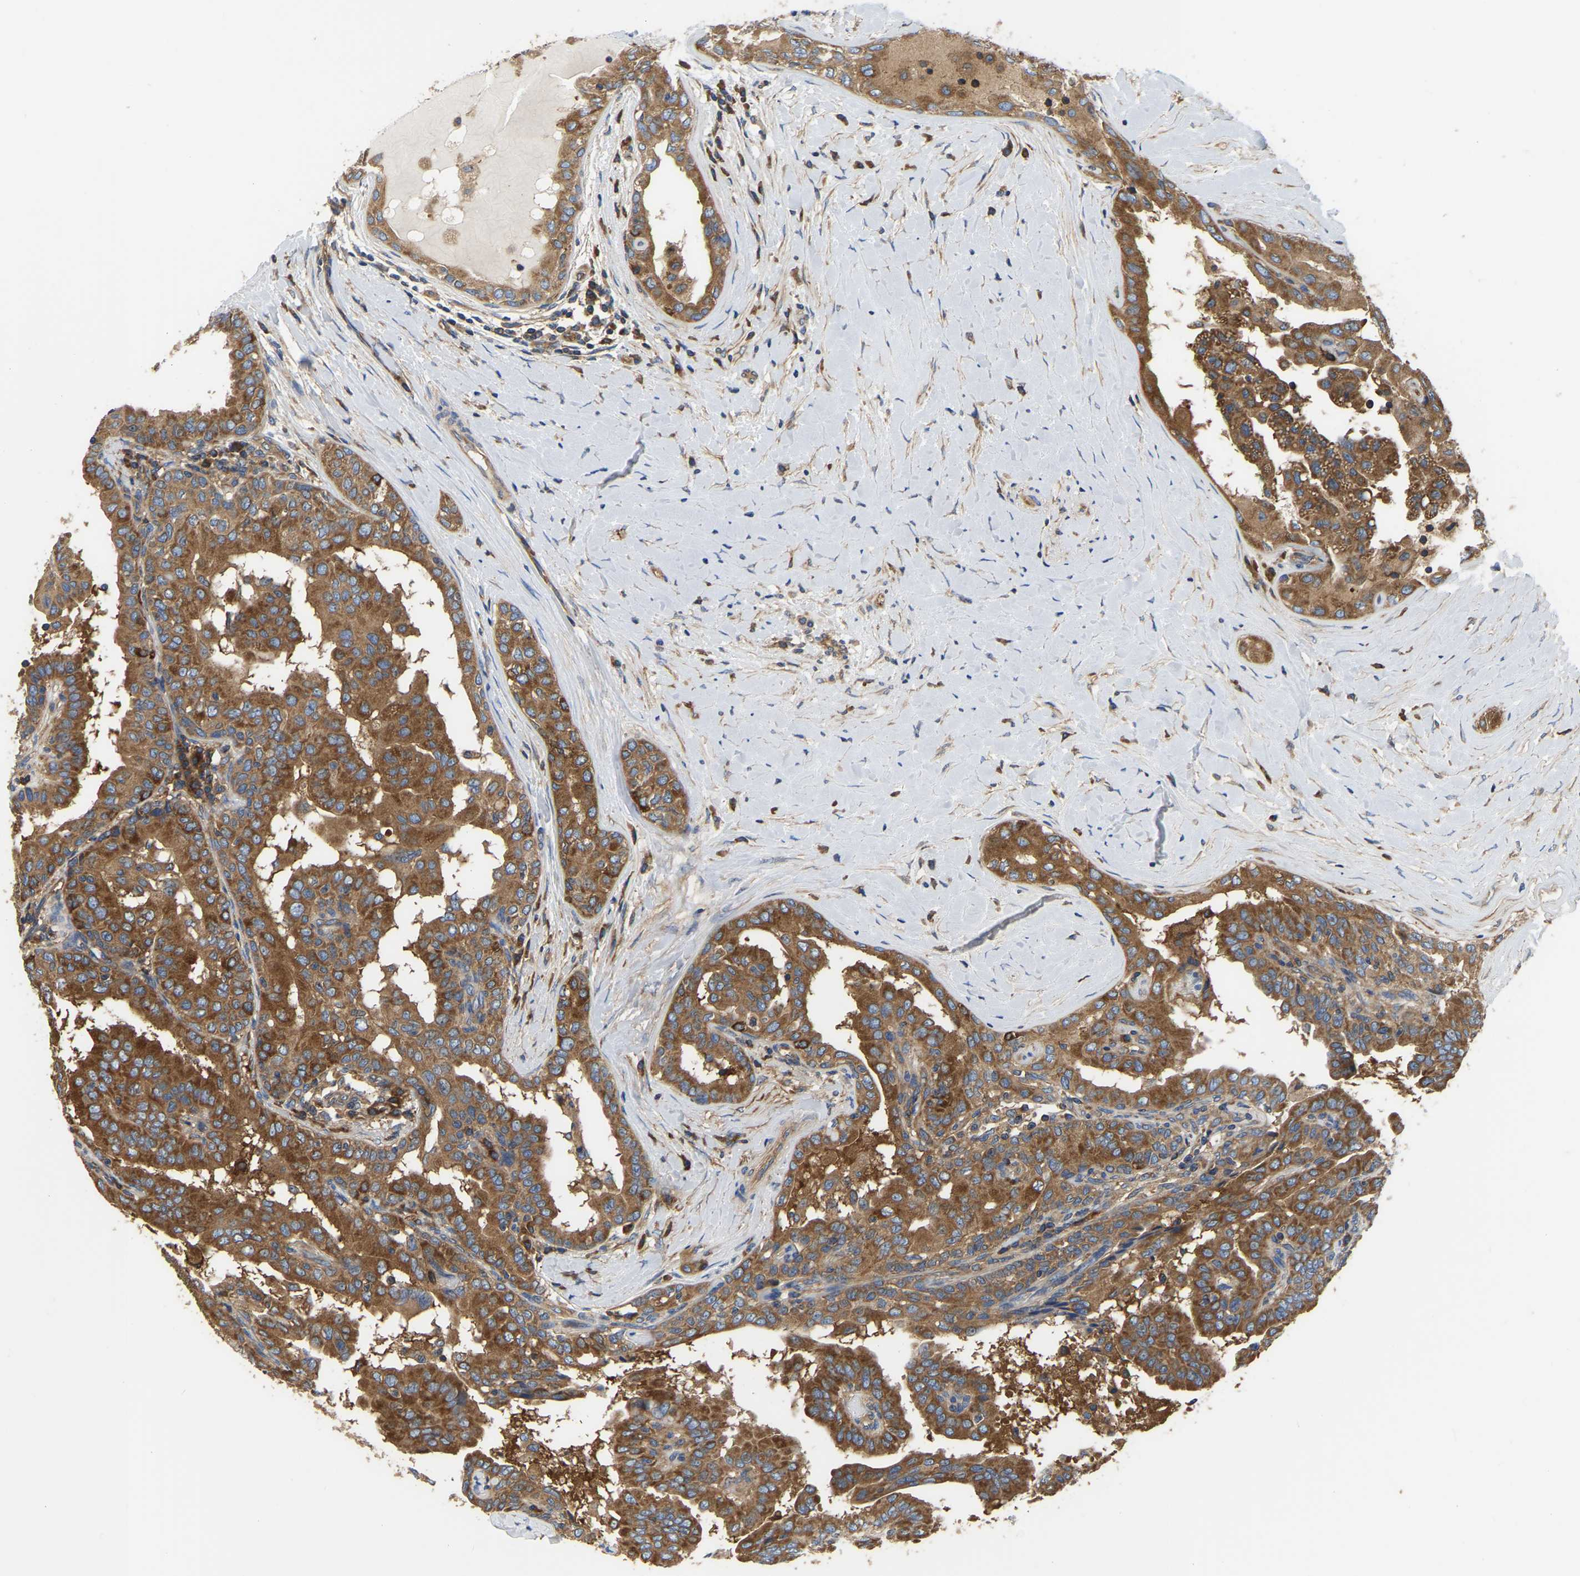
{"staining": {"intensity": "moderate", "quantity": ">75%", "location": "cytoplasmic/membranous"}, "tissue": "thyroid cancer", "cell_type": "Tumor cells", "image_type": "cancer", "snomed": [{"axis": "morphology", "description": "Papillary adenocarcinoma, NOS"}, {"axis": "topography", "description": "Thyroid gland"}], "caption": "An immunohistochemistry histopathology image of neoplastic tissue is shown. Protein staining in brown shows moderate cytoplasmic/membranous positivity in thyroid papillary adenocarcinoma within tumor cells.", "gene": "GARS1", "patient": {"sex": "male", "age": 33}}